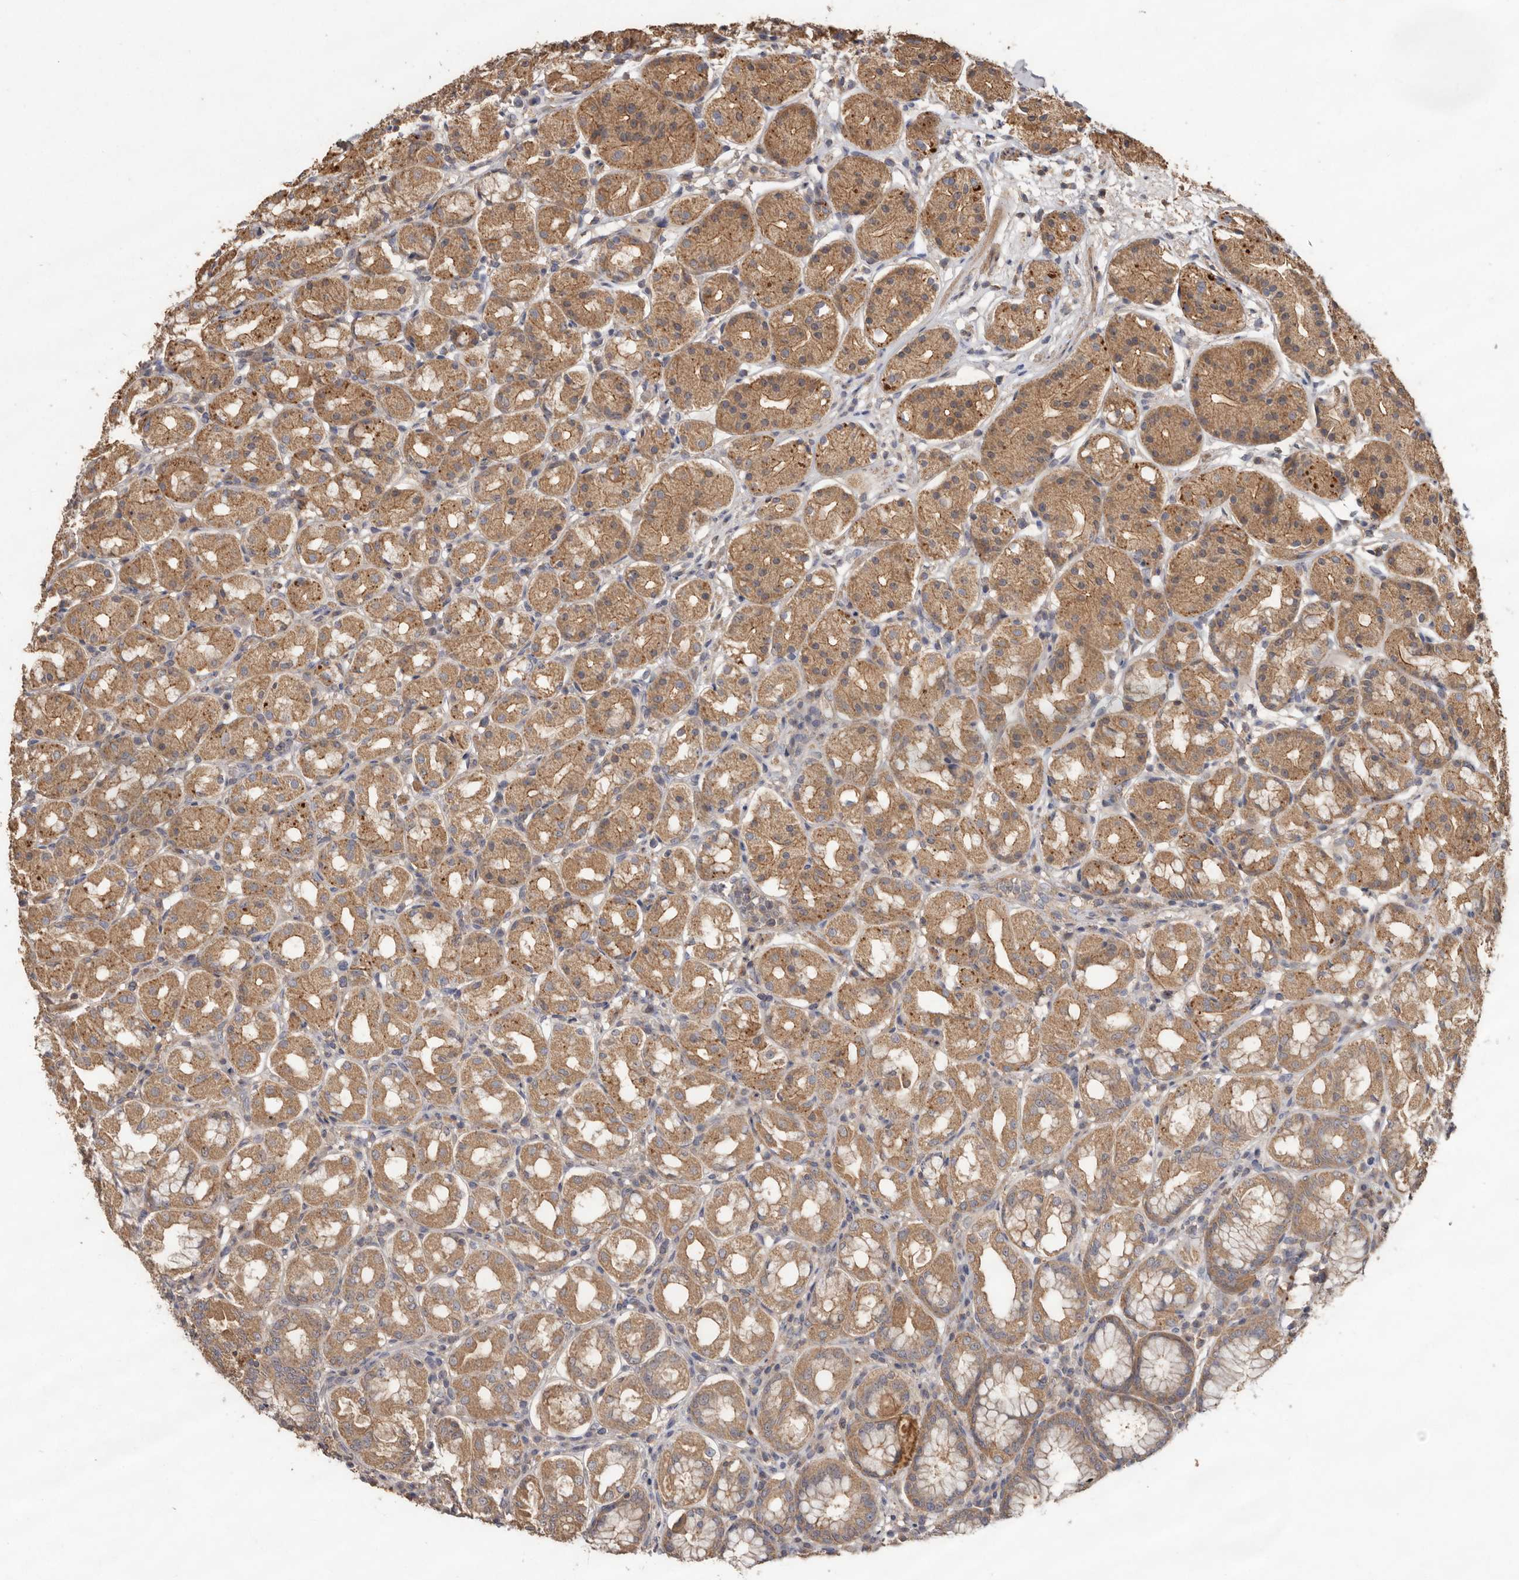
{"staining": {"intensity": "moderate", "quantity": ">75%", "location": "cytoplasmic/membranous"}, "tissue": "stomach", "cell_type": "Glandular cells", "image_type": "normal", "snomed": [{"axis": "morphology", "description": "Normal tissue, NOS"}, {"axis": "topography", "description": "Stomach"}, {"axis": "topography", "description": "Stomach, lower"}], "caption": "This micrograph displays immunohistochemistry staining of benign stomach, with medium moderate cytoplasmic/membranous positivity in about >75% of glandular cells.", "gene": "RWDD1", "patient": {"sex": "female", "age": 56}}